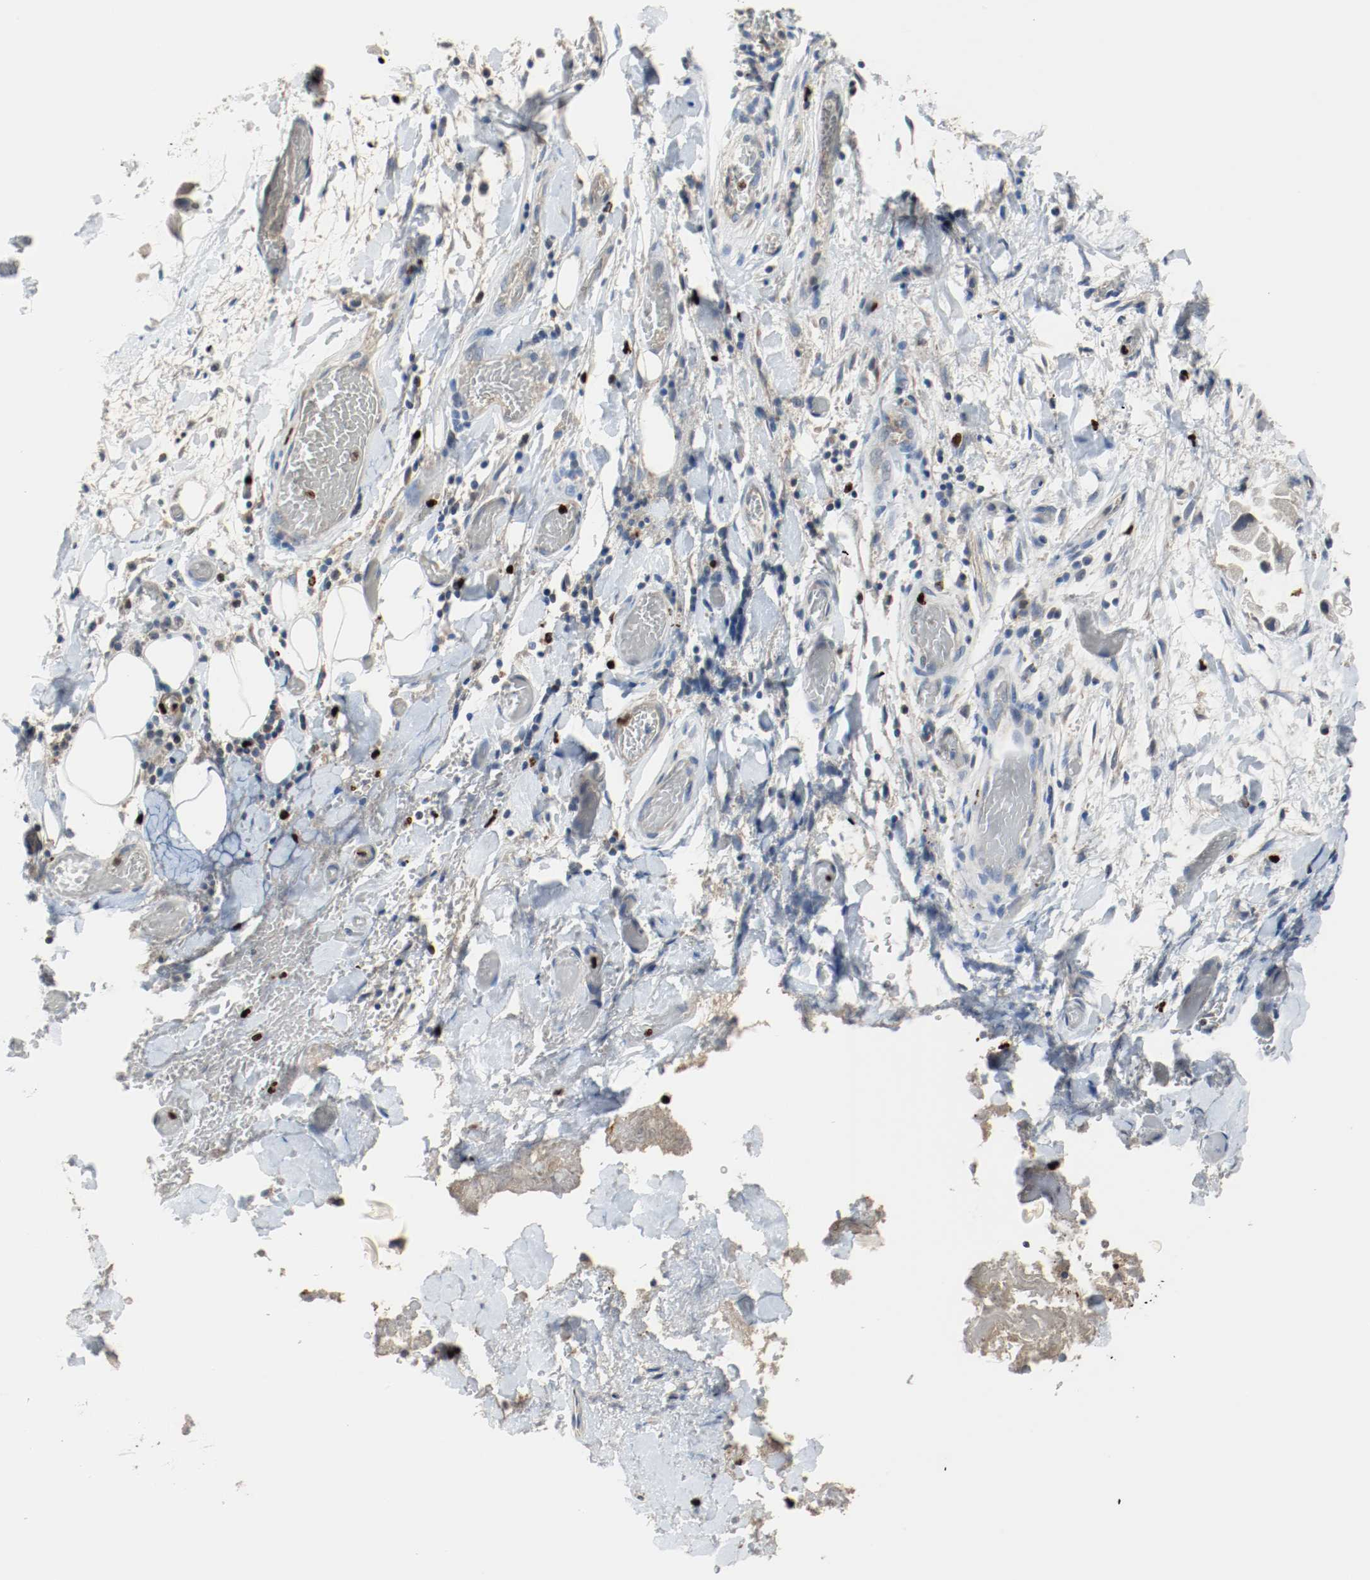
{"staining": {"intensity": "negative", "quantity": "none", "location": "none"}, "tissue": "adipose tissue", "cell_type": "Adipocytes", "image_type": "normal", "snomed": [{"axis": "morphology", "description": "Normal tissue, NOS"}, {"axis": "morphology", "description": "Cholangiocarcinoma"}, {"axis": "topography", "description": "Liver"}, {"axis": "topography", "description": "Peripheral nerve tissue"}], "caption": "An immunohistochemistry image of benign adipose tissue is shown. There is no staining in adipocytes of adipose tissue.", "gene": "BLK", "patient": {"sex": "male", "age": 50}}